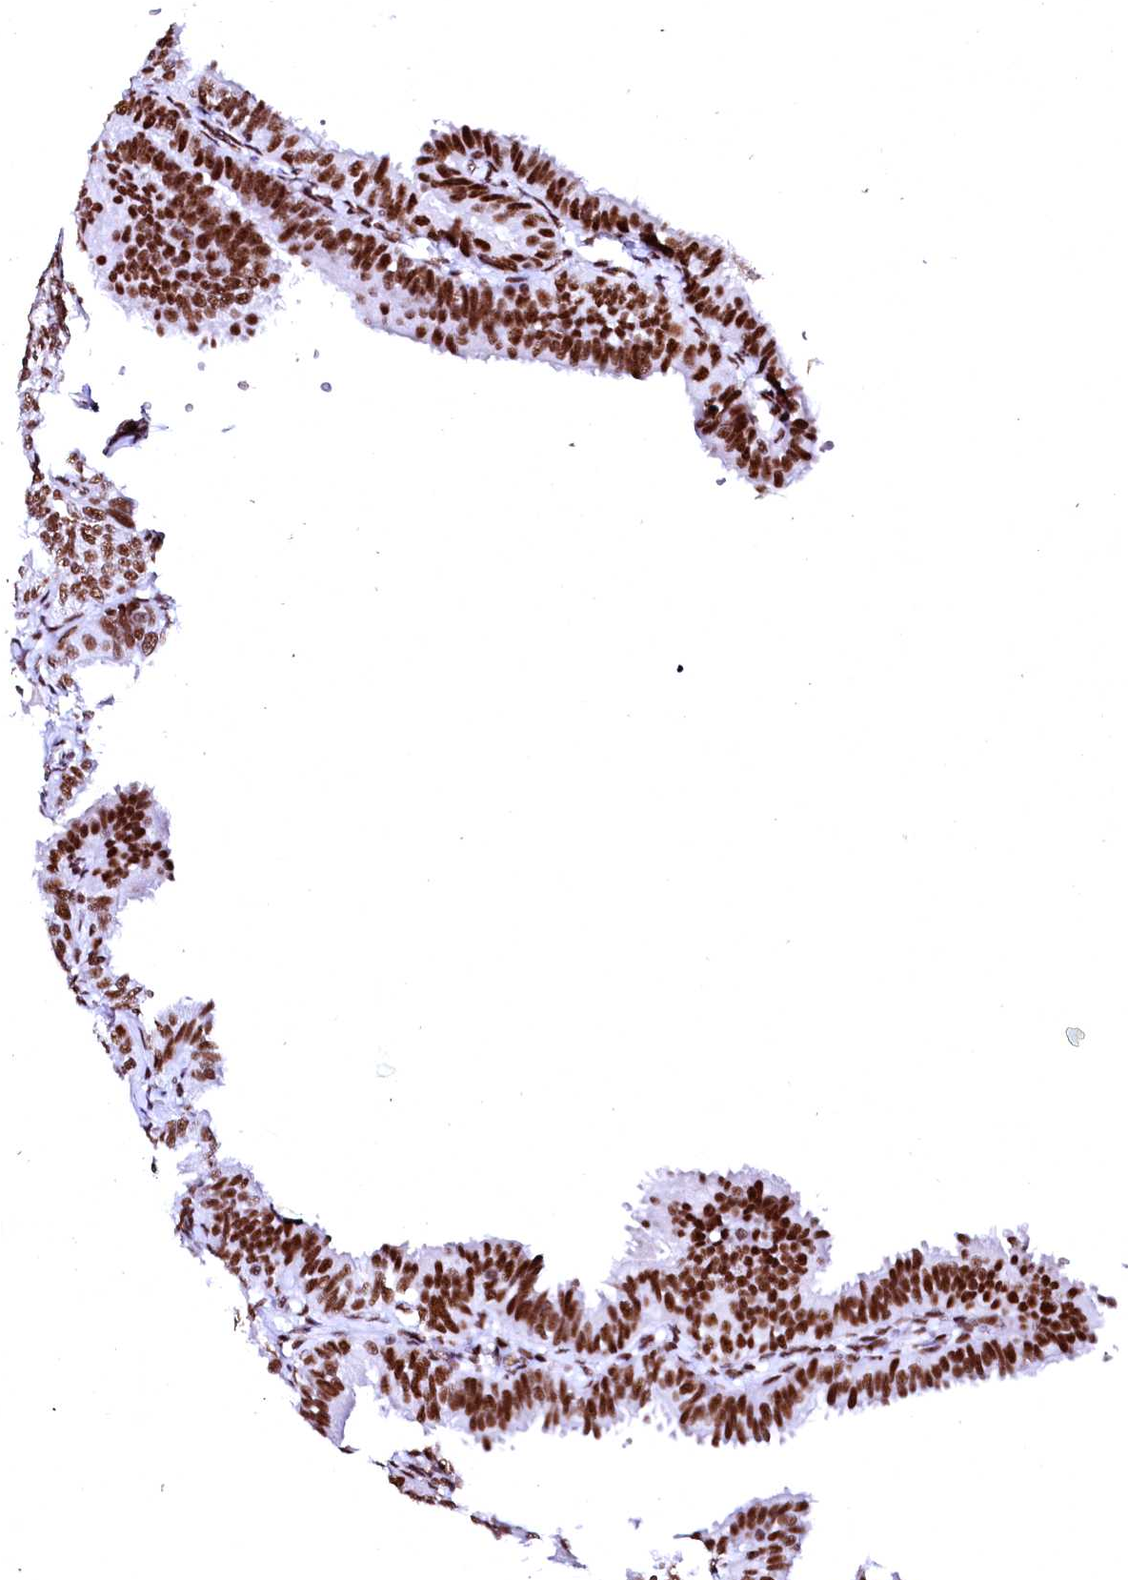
{"staining": {"intensity": "strong", "quantity": ">75%", "location": "nuclear"}, "tissue": "fallopian tube", "cell_type": "Glandular cells", "image_type": "normal", "snomed": [{"axis": "morphology", "description": "Normal tissue, NOS"}, {"axis": "topography", "description": "Fallopian tube"}], "caption": "Immunohistochemistry image of benign human fallopian tube stained for a protein (brown), which demonstrates high levels of strong nuclear positivity in about >75% of glandular cells.", "gene": "CPSF6", "patient": {"sex": "female", "age": 35}}